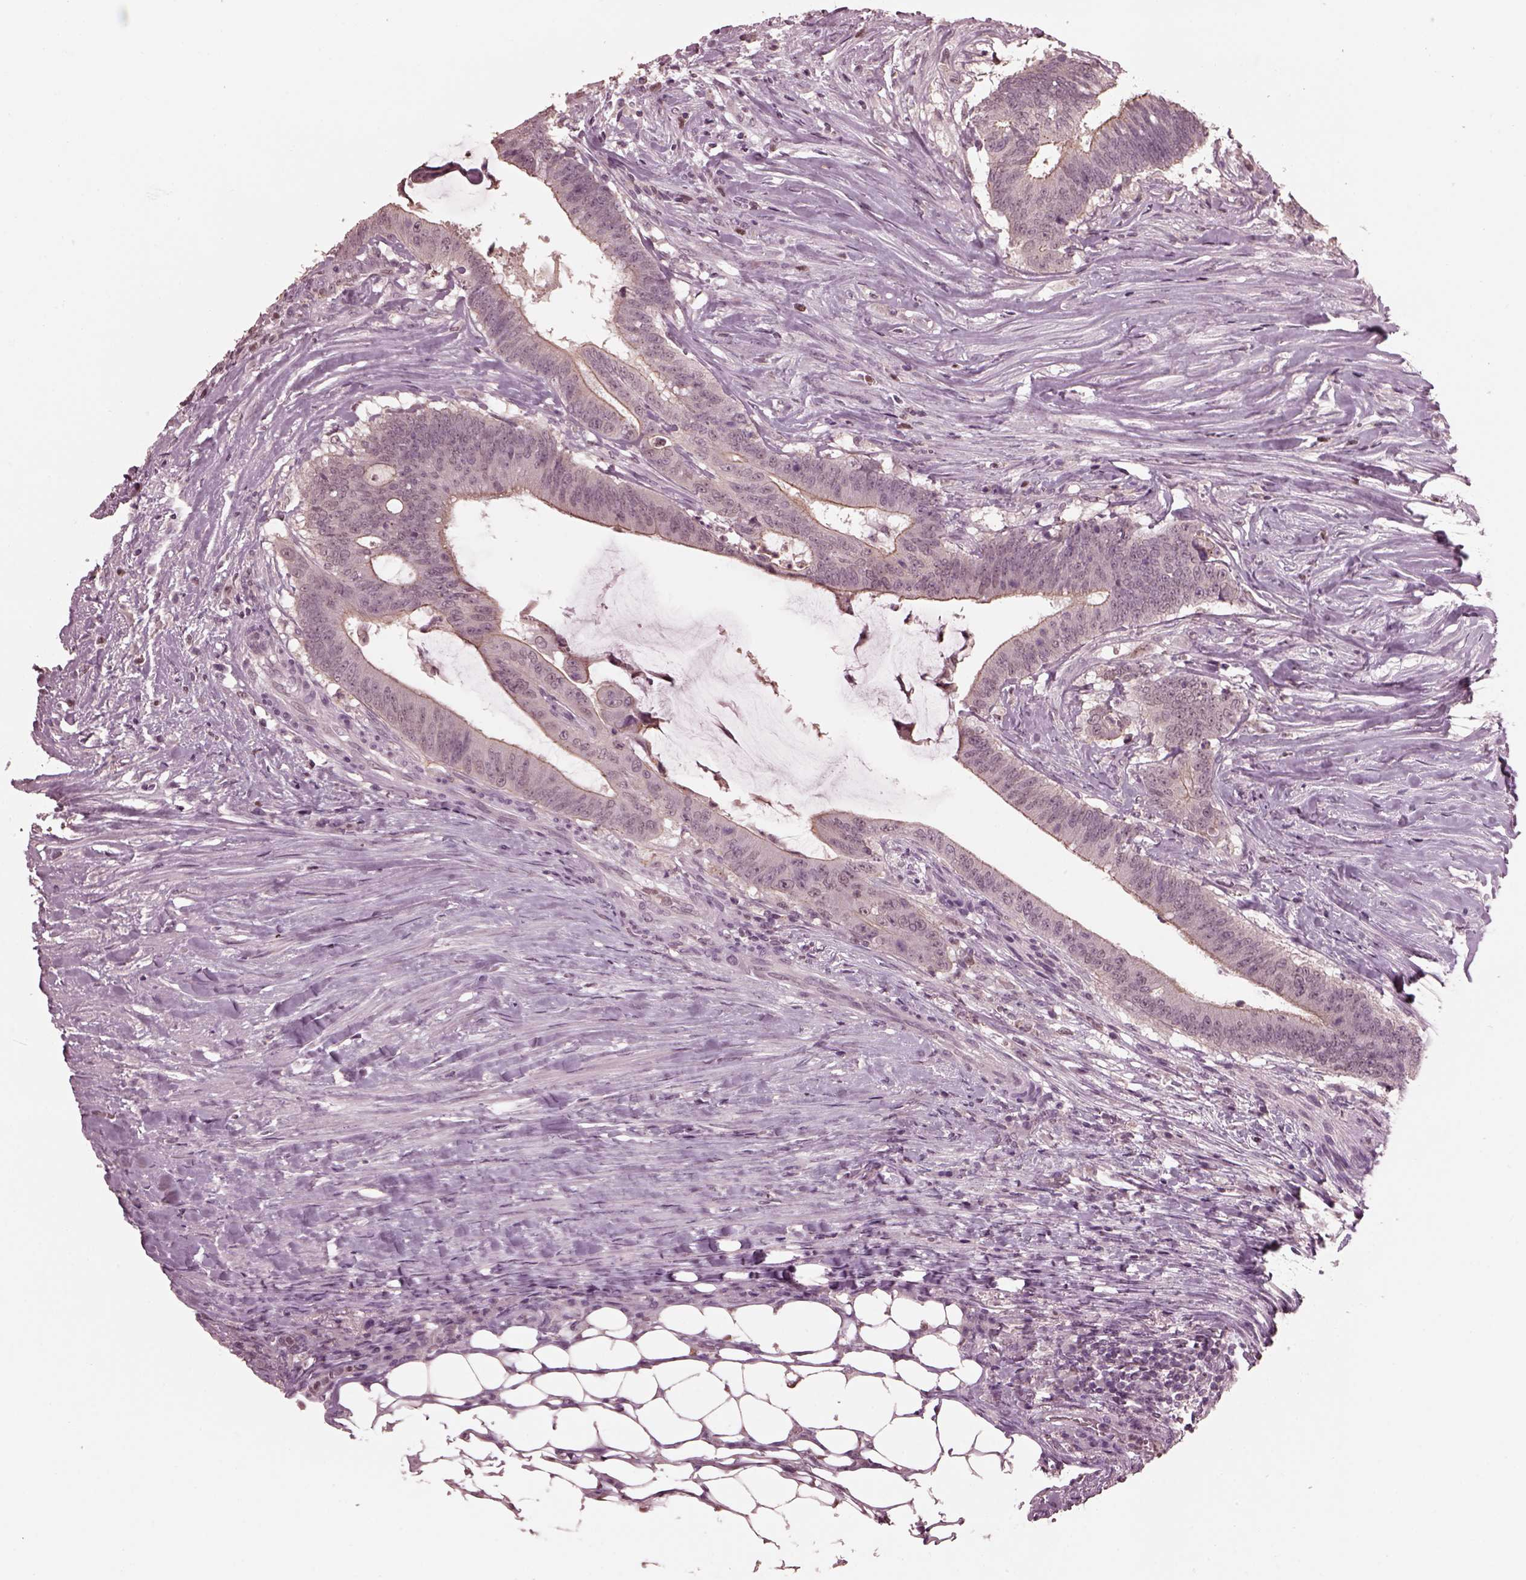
{"staining": {"intensity": "weak", "quantity": "<25%", "location": "cytoplasmic/membranous"}, "tissue": "colorectal cancer", "cell_type": "Tumor cells", "image_type": "cancer", "snomed": [{"axis": "morphology", "description": "Adenocarcinoma, NOS"}, {"axis": "topography", "description": "Colon"}], "caption": "IHC image of neoplastic tissue: human colorectal adenocarcinoma stained with DAB reveals no significant protein positivity in tumor cells.", "gene": "TSKS", "patient": {"sex": "female", "age": 43}}